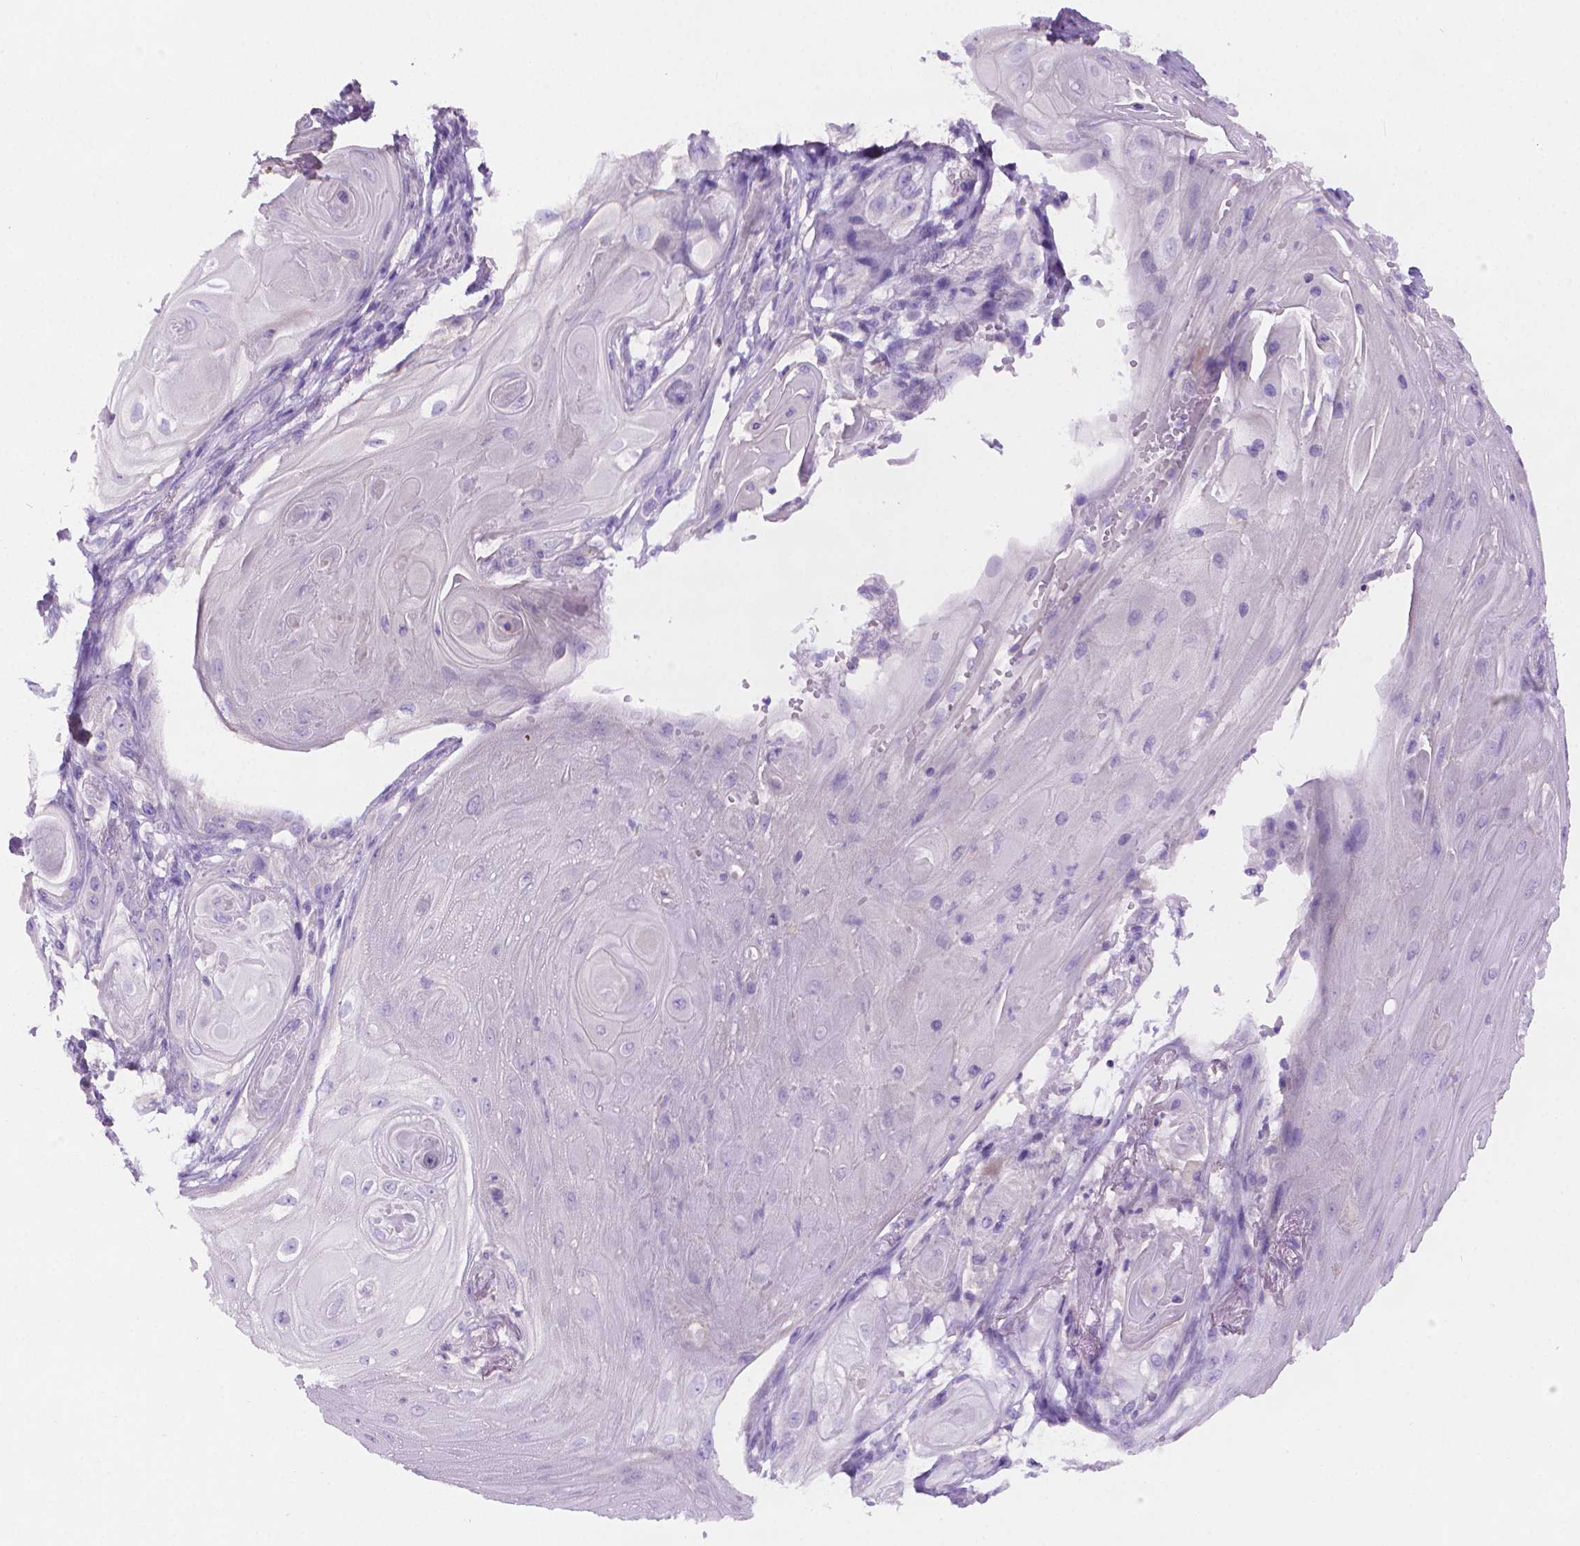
{"staining": {"intensity": "negative", "quantity": "none", "location": "none"}, "tissue": "skin cancer", "cell_type": "Tumor cells", "image_type": "cancer", "snomed": [{"axis": "morphology", "description": "Squamous cell carcinoma, NOS"}, {"axis": "topography", "description": "Skin"}], "caption": "An image of human skin cancer is negative for staining in tumor cells.", "gene": "FASN", "patient": {"sex": "male", "age": 62}}